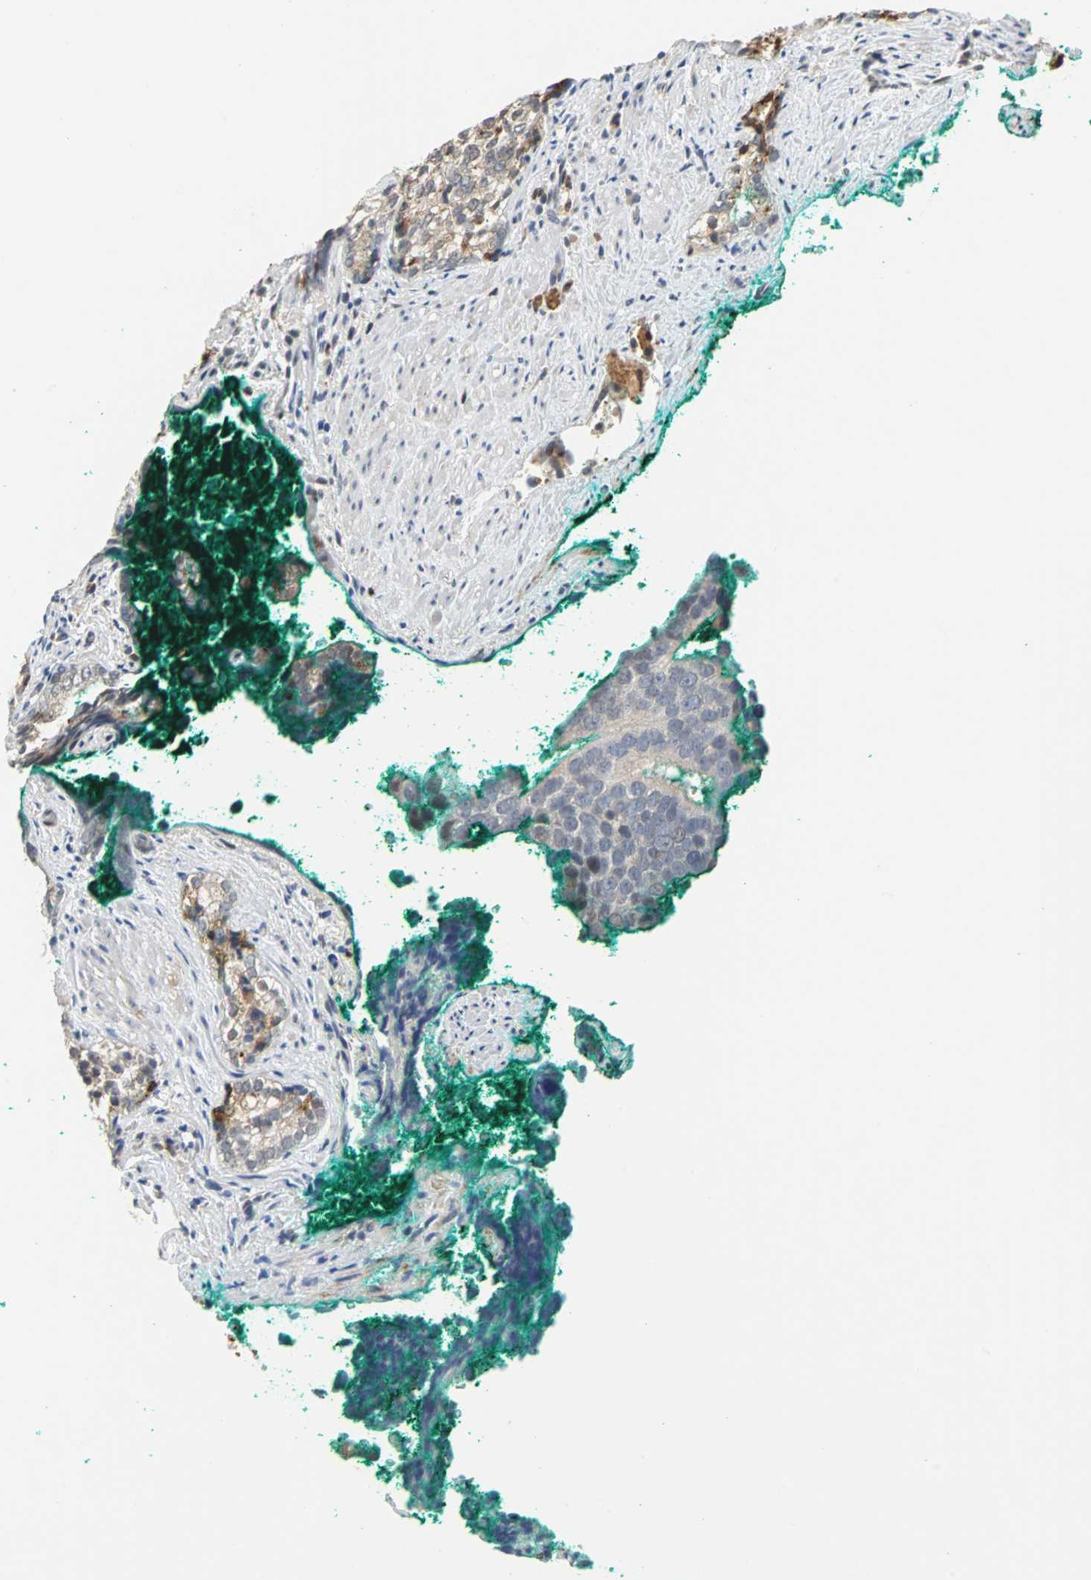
{"staining": {"intensity": "weak", "quantity": ">75%", "location": "cytoplasmic/membranous"}, "tissue": "prostate cancer", "cell_type": "Tumor cells", "image_type": "cancer", "snomed": [{"axis": "morphology", "description": "Adenocarcinoma, High grade"}, {"axis": "topography", "description": "Prostate"}], "caption": "Immunohistochemical staining of human prostate cancer (high-grade adenocarcinoma) shows low levels of weak cytoplasmic/membranous expression in approximately >75% of tumor cells.", "gene": "HLX", "patient": {"sex": "male", "age": 66}}